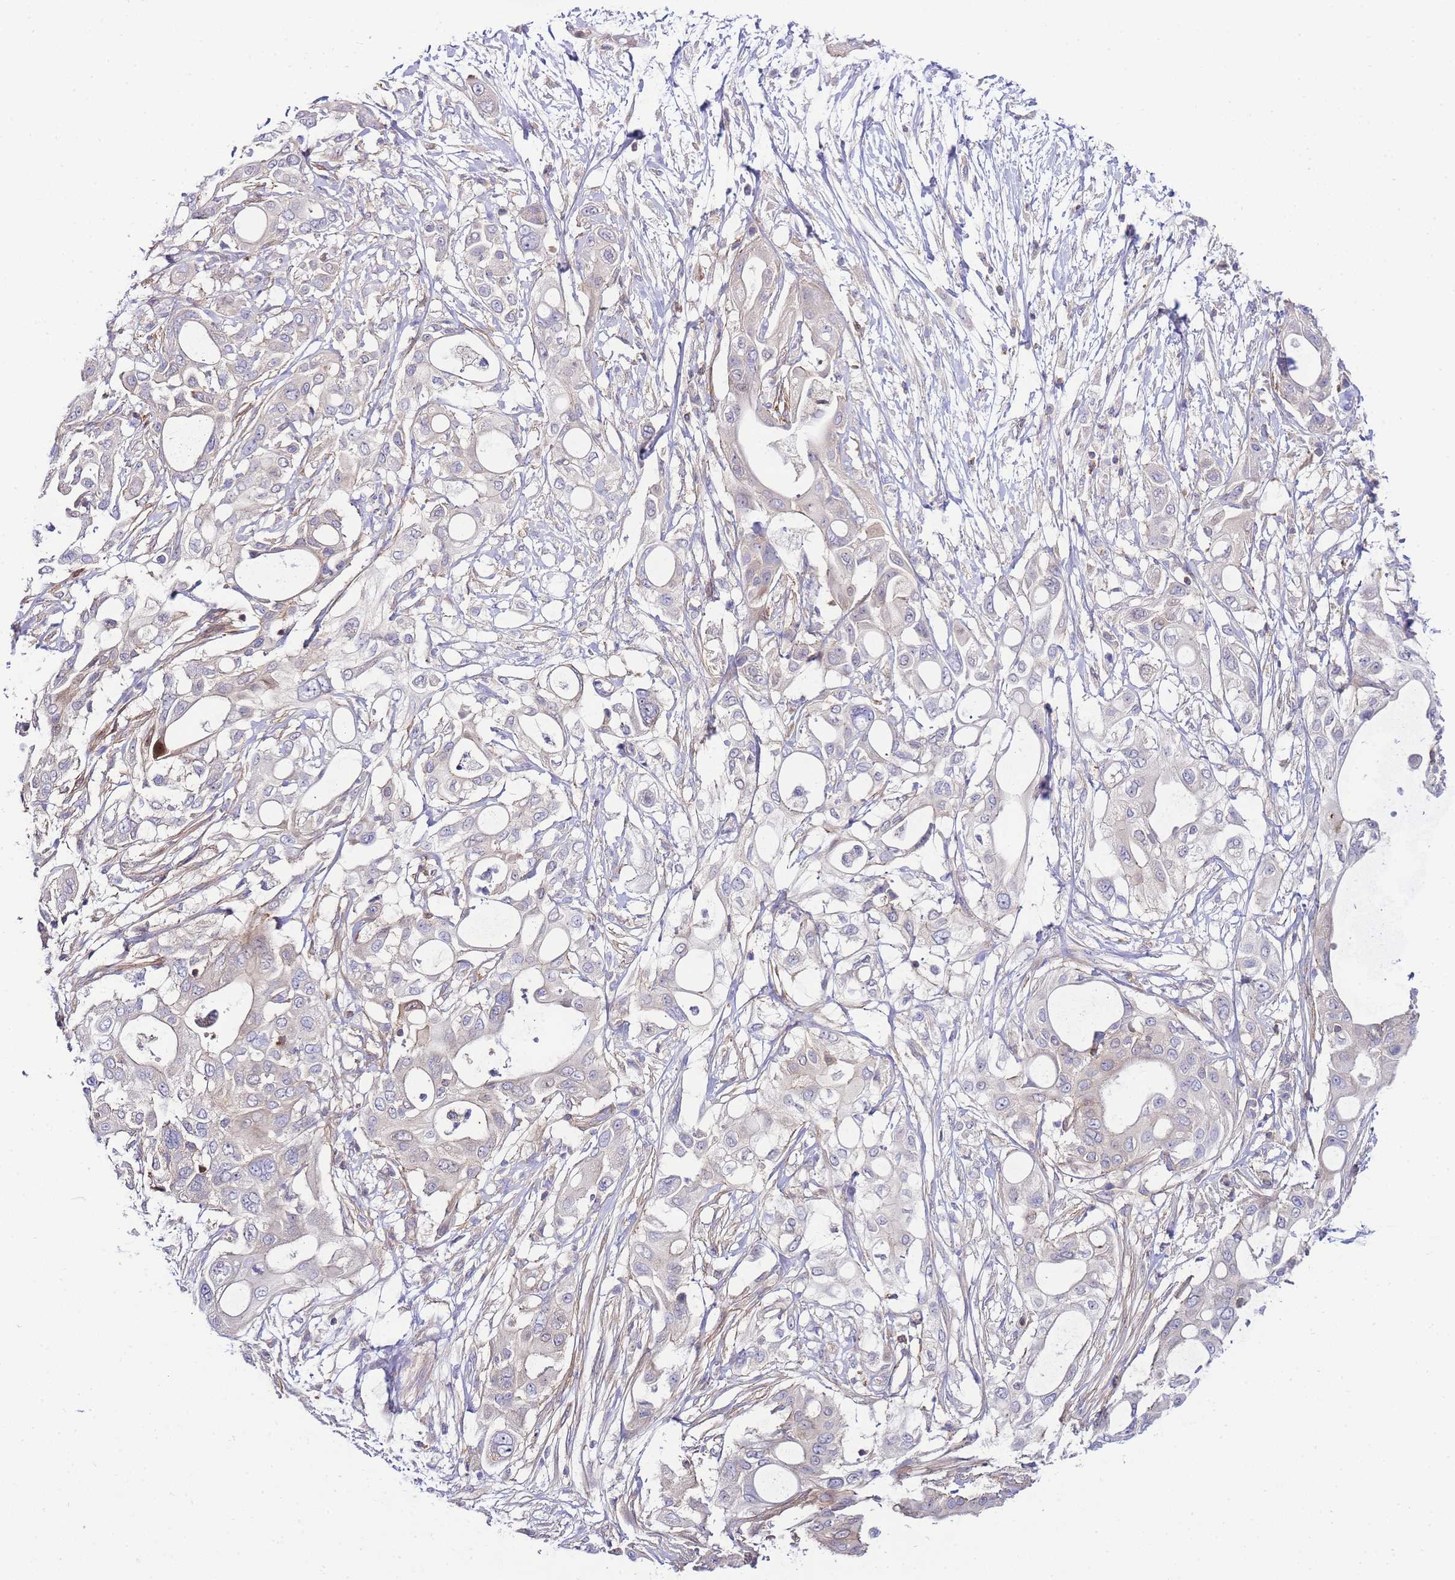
{"staining": {"intensity": "negative", "quantity": "none", "location": "none"}, "tissue": "pancreatic cancer", "cell_type": "Tumor cells", "image_type": "cancer", "snomed": [{"axis": "morphology", "description": "Adenocarcinoma, NOS"}, {"axis": "topography", "description": "Pancreas"}], "caption": "High magnification brightfield microscopy of pancreatic adenocarcinoma stained with DAB (3,3'-diaminobenzidine) (brown) and counterstained with hematoxylin (blue): tumor cells show no significant staining.", "gene": "FBN3", "patient": {"sex": "male", "age": 68}}